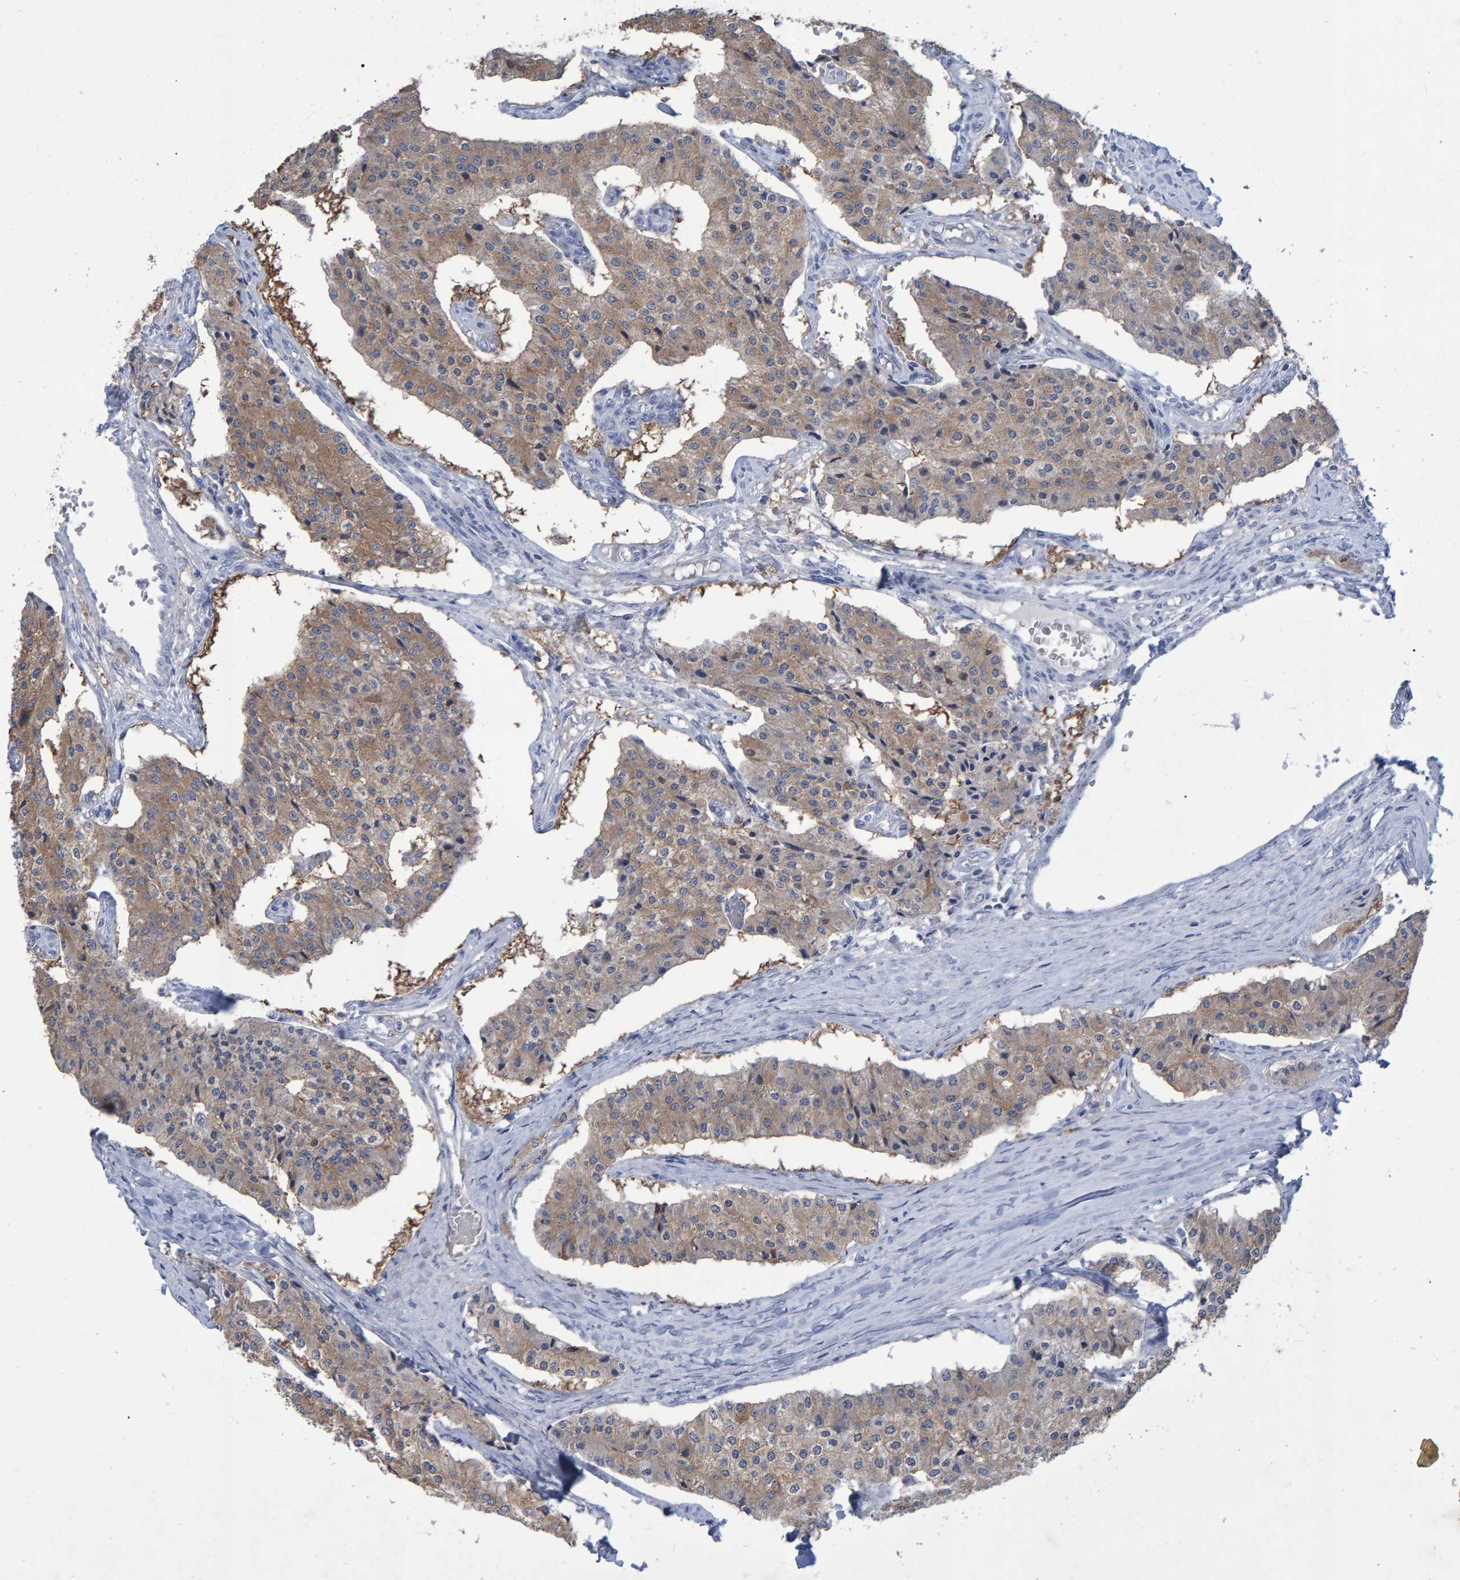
{"staining": {"intensity": "weak", "quantity": "25%-75%", "location": "cytoplasmic/membranous"}, "tissue": "carcinoid", "cell_type": "Tumor cells", "image_type": "cancer", "snomed": [{"axis": "morphology", "description": "Carcinoid, malignant, NOS"}, {"axis": "topography", "description": "Colon"}], "caption": "Protein analysis of carcinoid tissue exhibits weak cytoplasmic/membranous staining in about 25%-75% of tumor cells.", "gene": "PROCA1", "patient": {"sex": "female", "age": 52}}